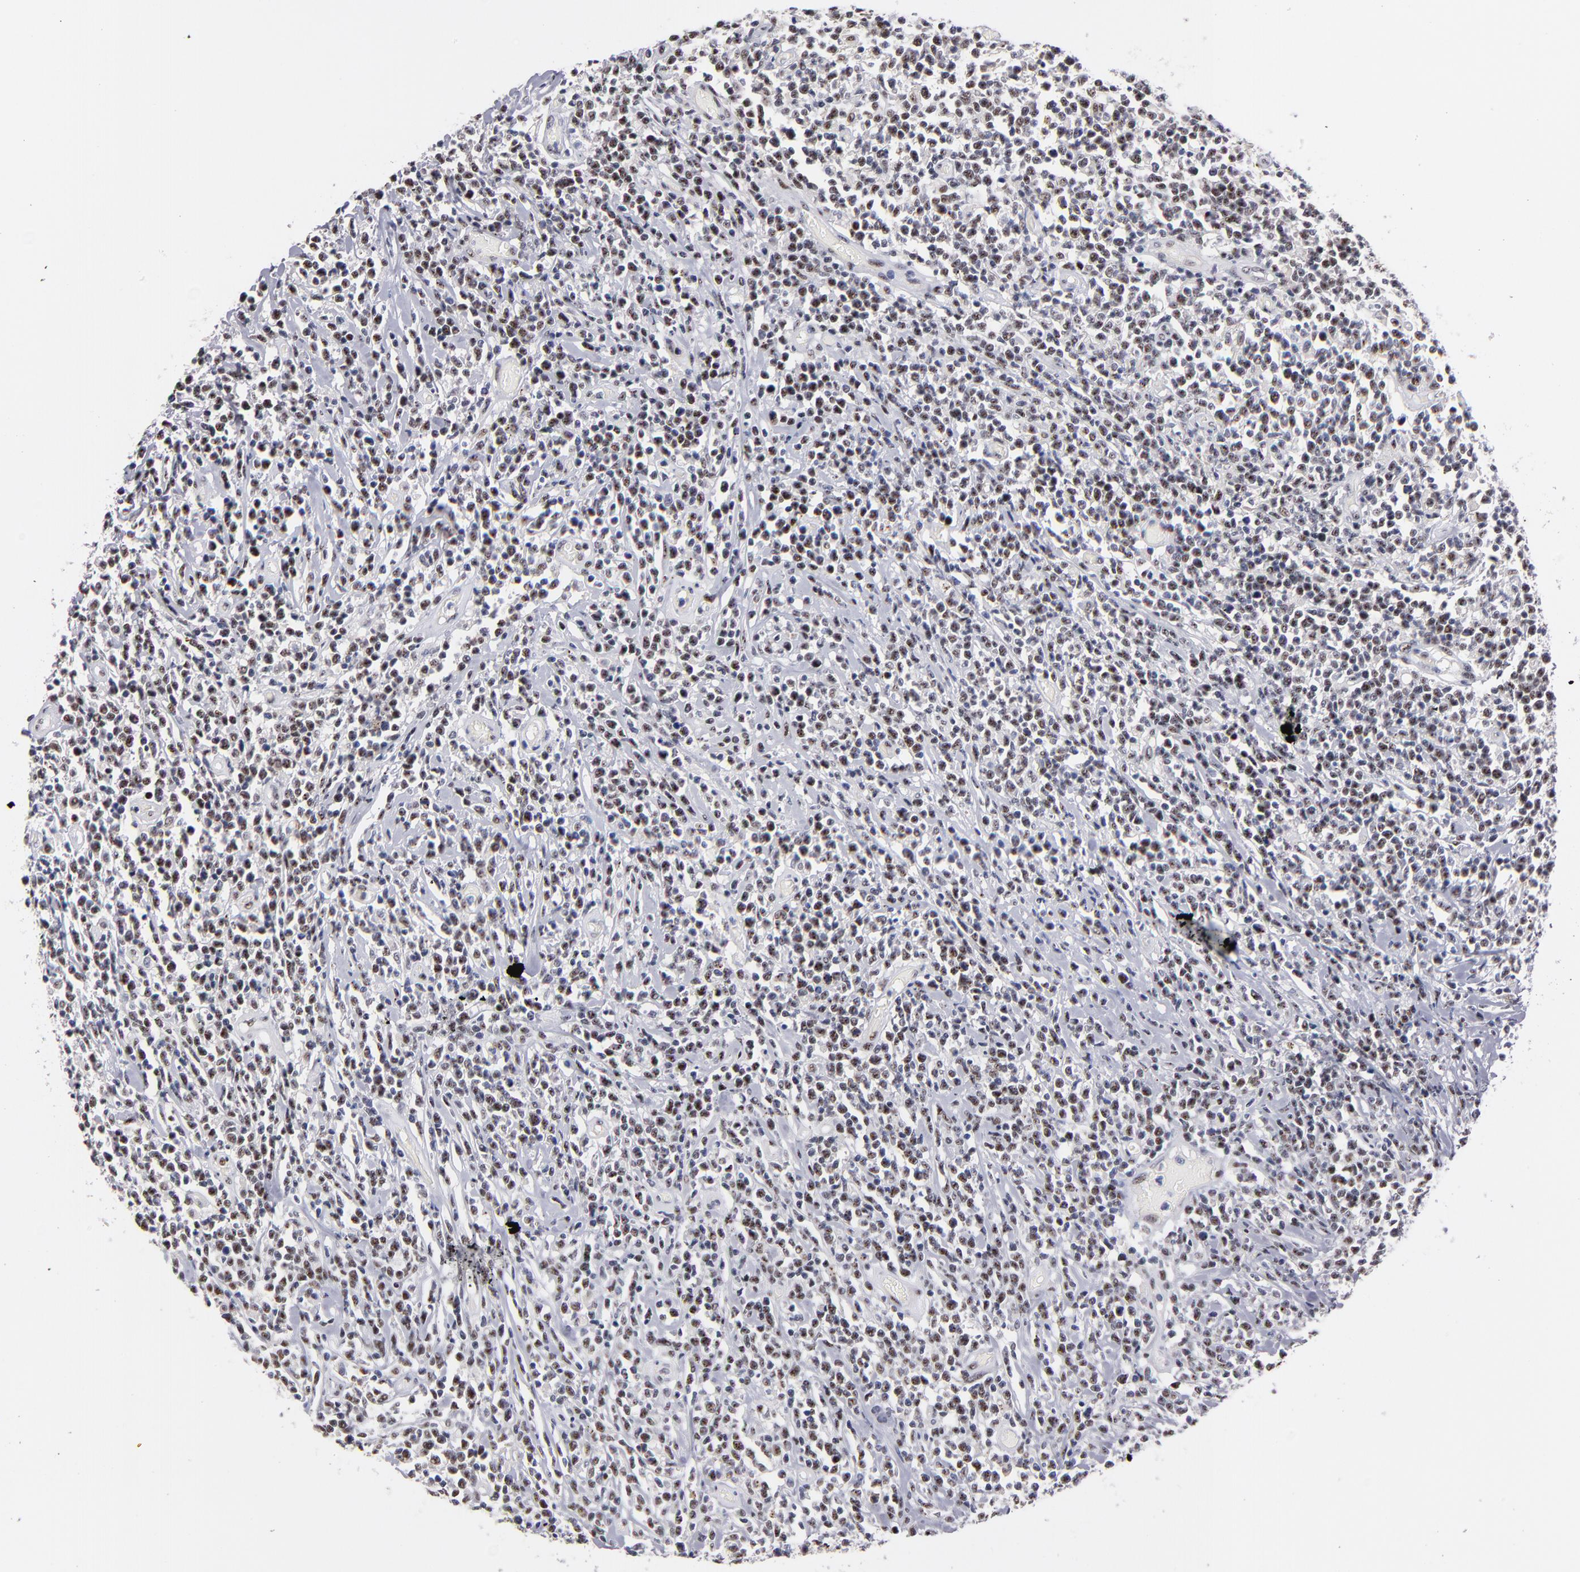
{"staining": {"intensity": "moderate", "quantity": "25%-75%", "location": "nuclear"}, "tissue": "lymphoma", "cell_type": "Tumor cells", "image_type": "cancer", "snomed": [{"axis": "morphology", "description": "Malignant lymphoma, non-Hodgkin's type, High grade"}, {"axis": "topography", "description": "Colon"}], "caption": "Immunohistochemical staining of human lymphoma reveals medium levels of moderate nuclear staining in about 25%-75% of tumor cells.", "gene": "RAF1", "patient": {"sex": "male", "age": 82}}